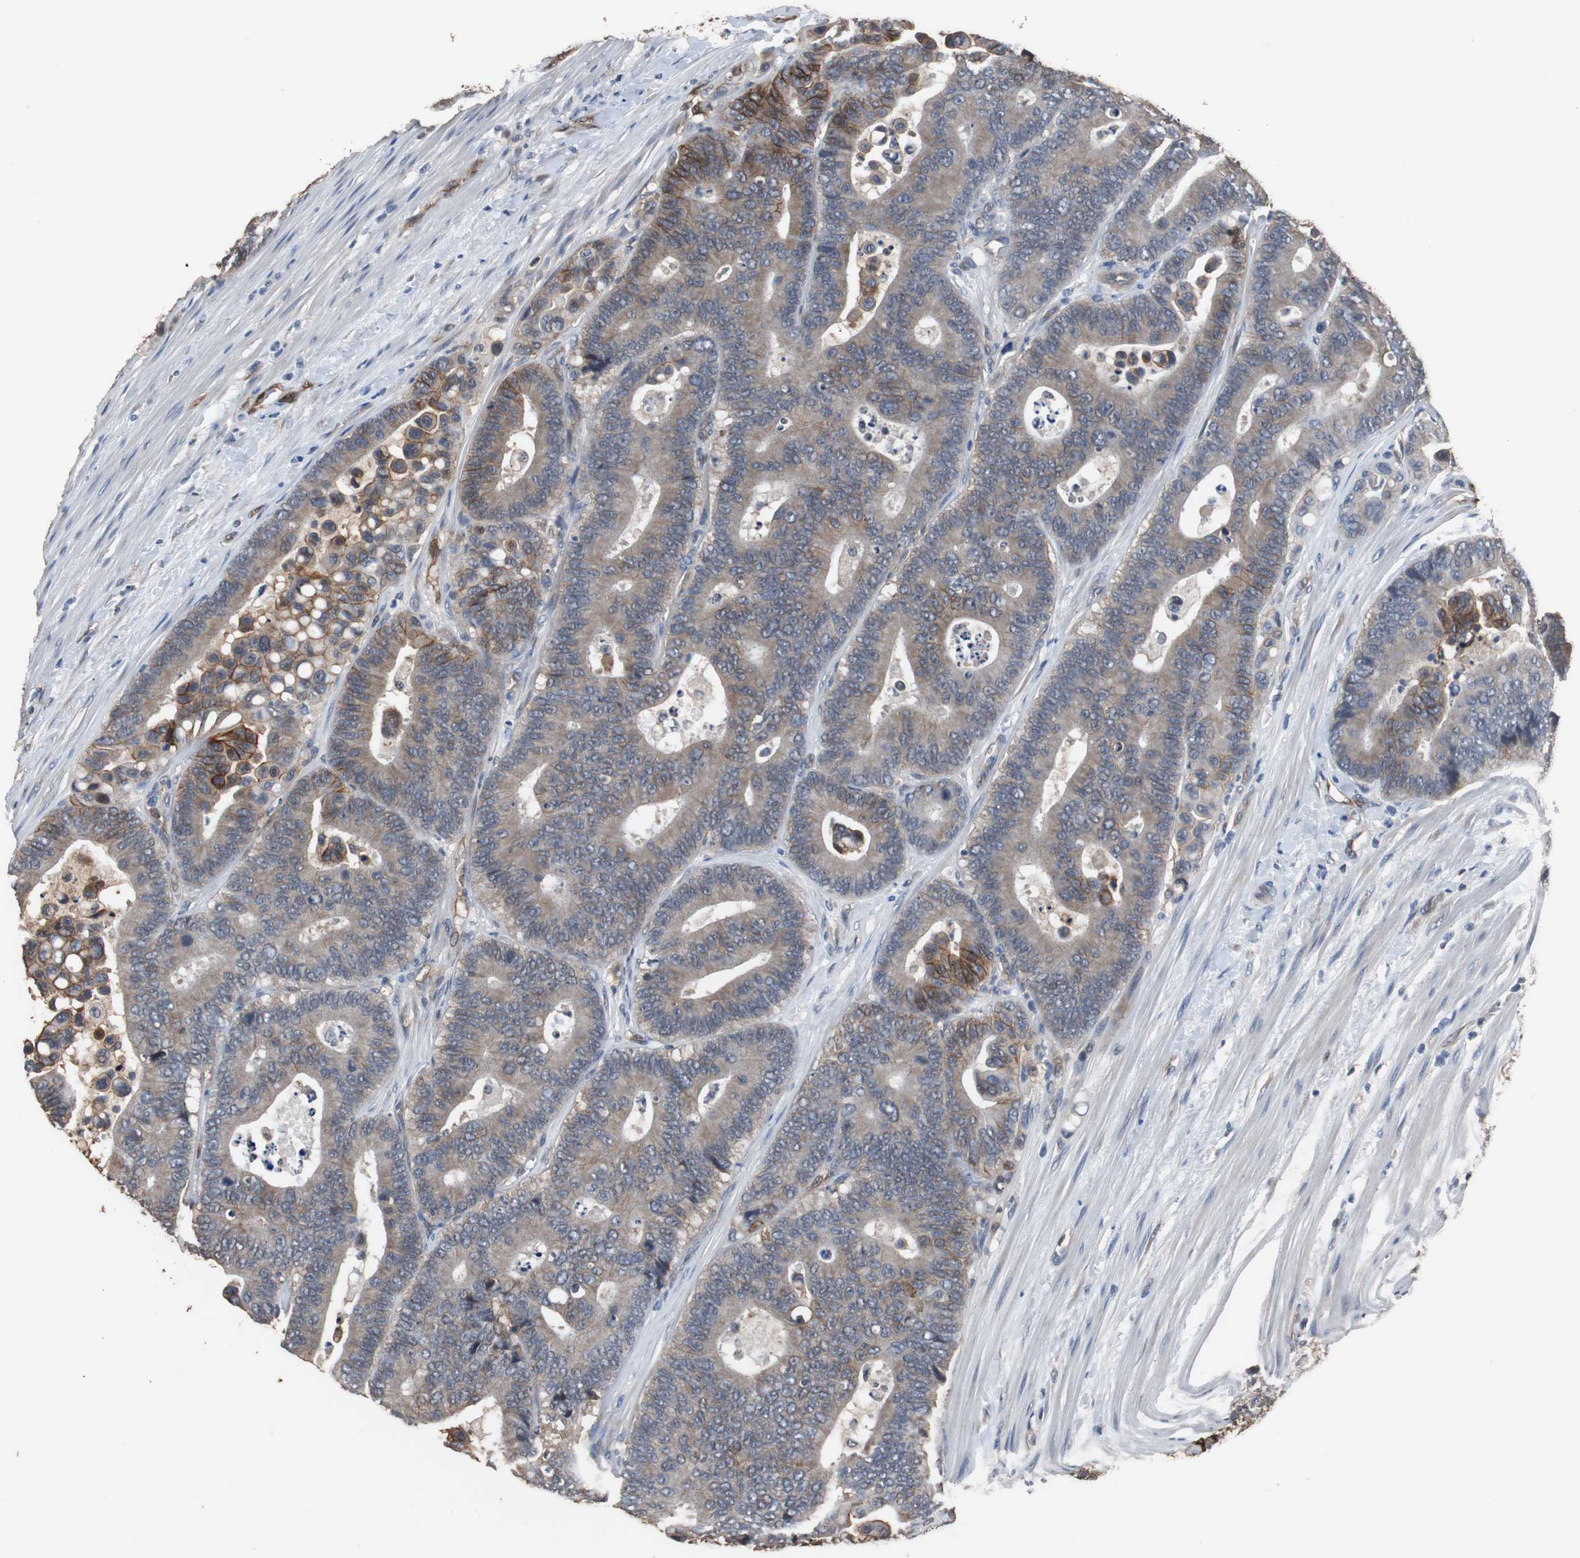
{"staining": {"intensity": "moderate", "quantity": ">75%", "location": "cytoplasmic/membranous"}, "tissue": "colorectal cancer", "cell_type": "Tumor cells", "image_type": "cancer", "snomed": [{"axis": "morphology", "description": "Normal tissue, NOS"}, {"axis": "morphology", "description": "Adenocarcinoma, NOS"}, {"axis": "topography", "description": "Colon"}], "caption": "Colorectal cancer stained with a protein marker reveals moderate staining in tumor cells.", "gene": "NDRG1", "patient": {"sex": "male", "age": 82}}